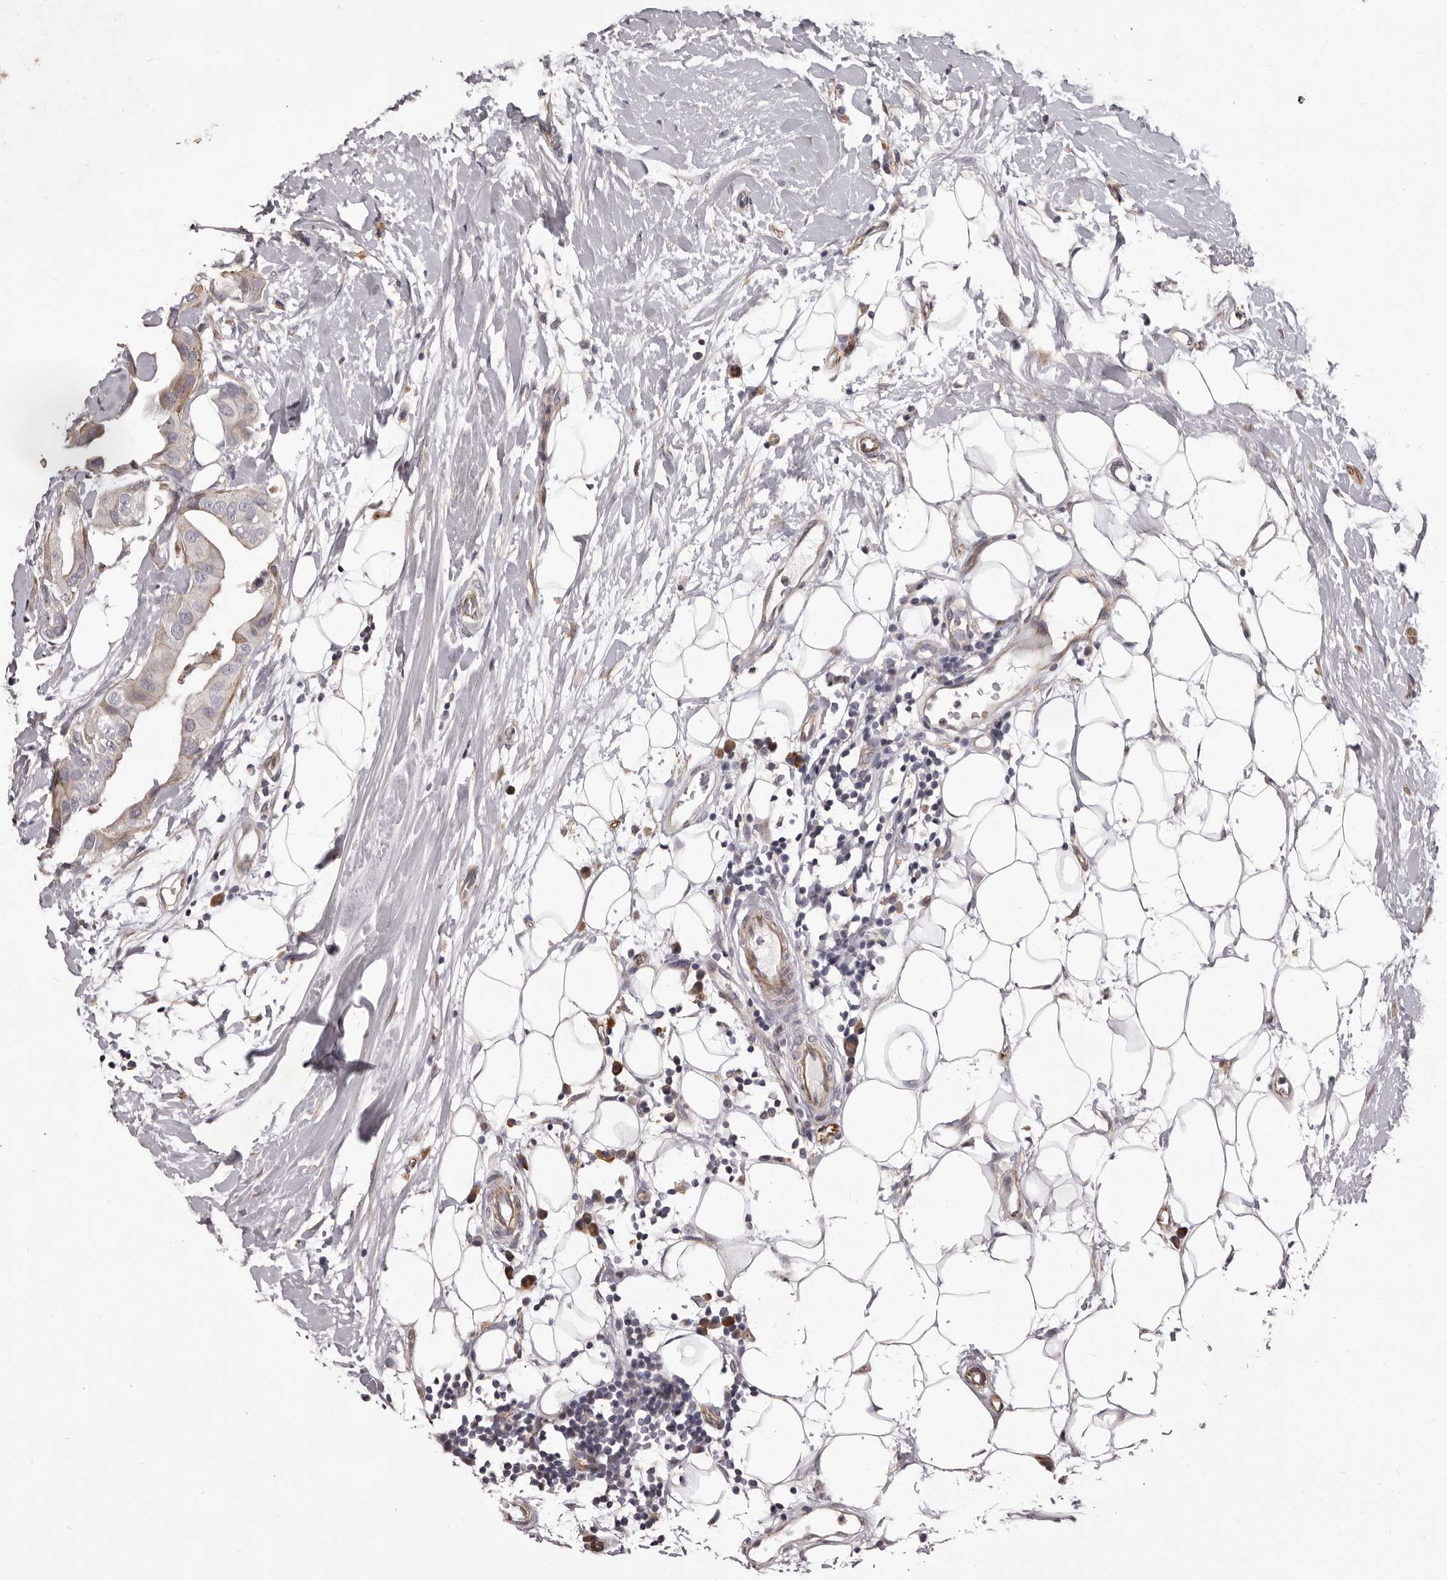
{"staining": {"intensity": "weak", "quantity": "<25%", "location": "cytoplasmic/membranous"}, "tissue": "breast cancer", "cell_type": "Tumor cells", "image_type": "cancer", "snomed": [{"axis": "morphology", "description": "Duct carcinoma"}, {"axis": "topography", "description": "Breast"}], "caption": "The photomicrograph exhibits no significant positivity in tumor cells of breast cancer (intraductal carcinoma).", "gene": "ALPK1", "patient": {"sex": "female", "age": 40}}